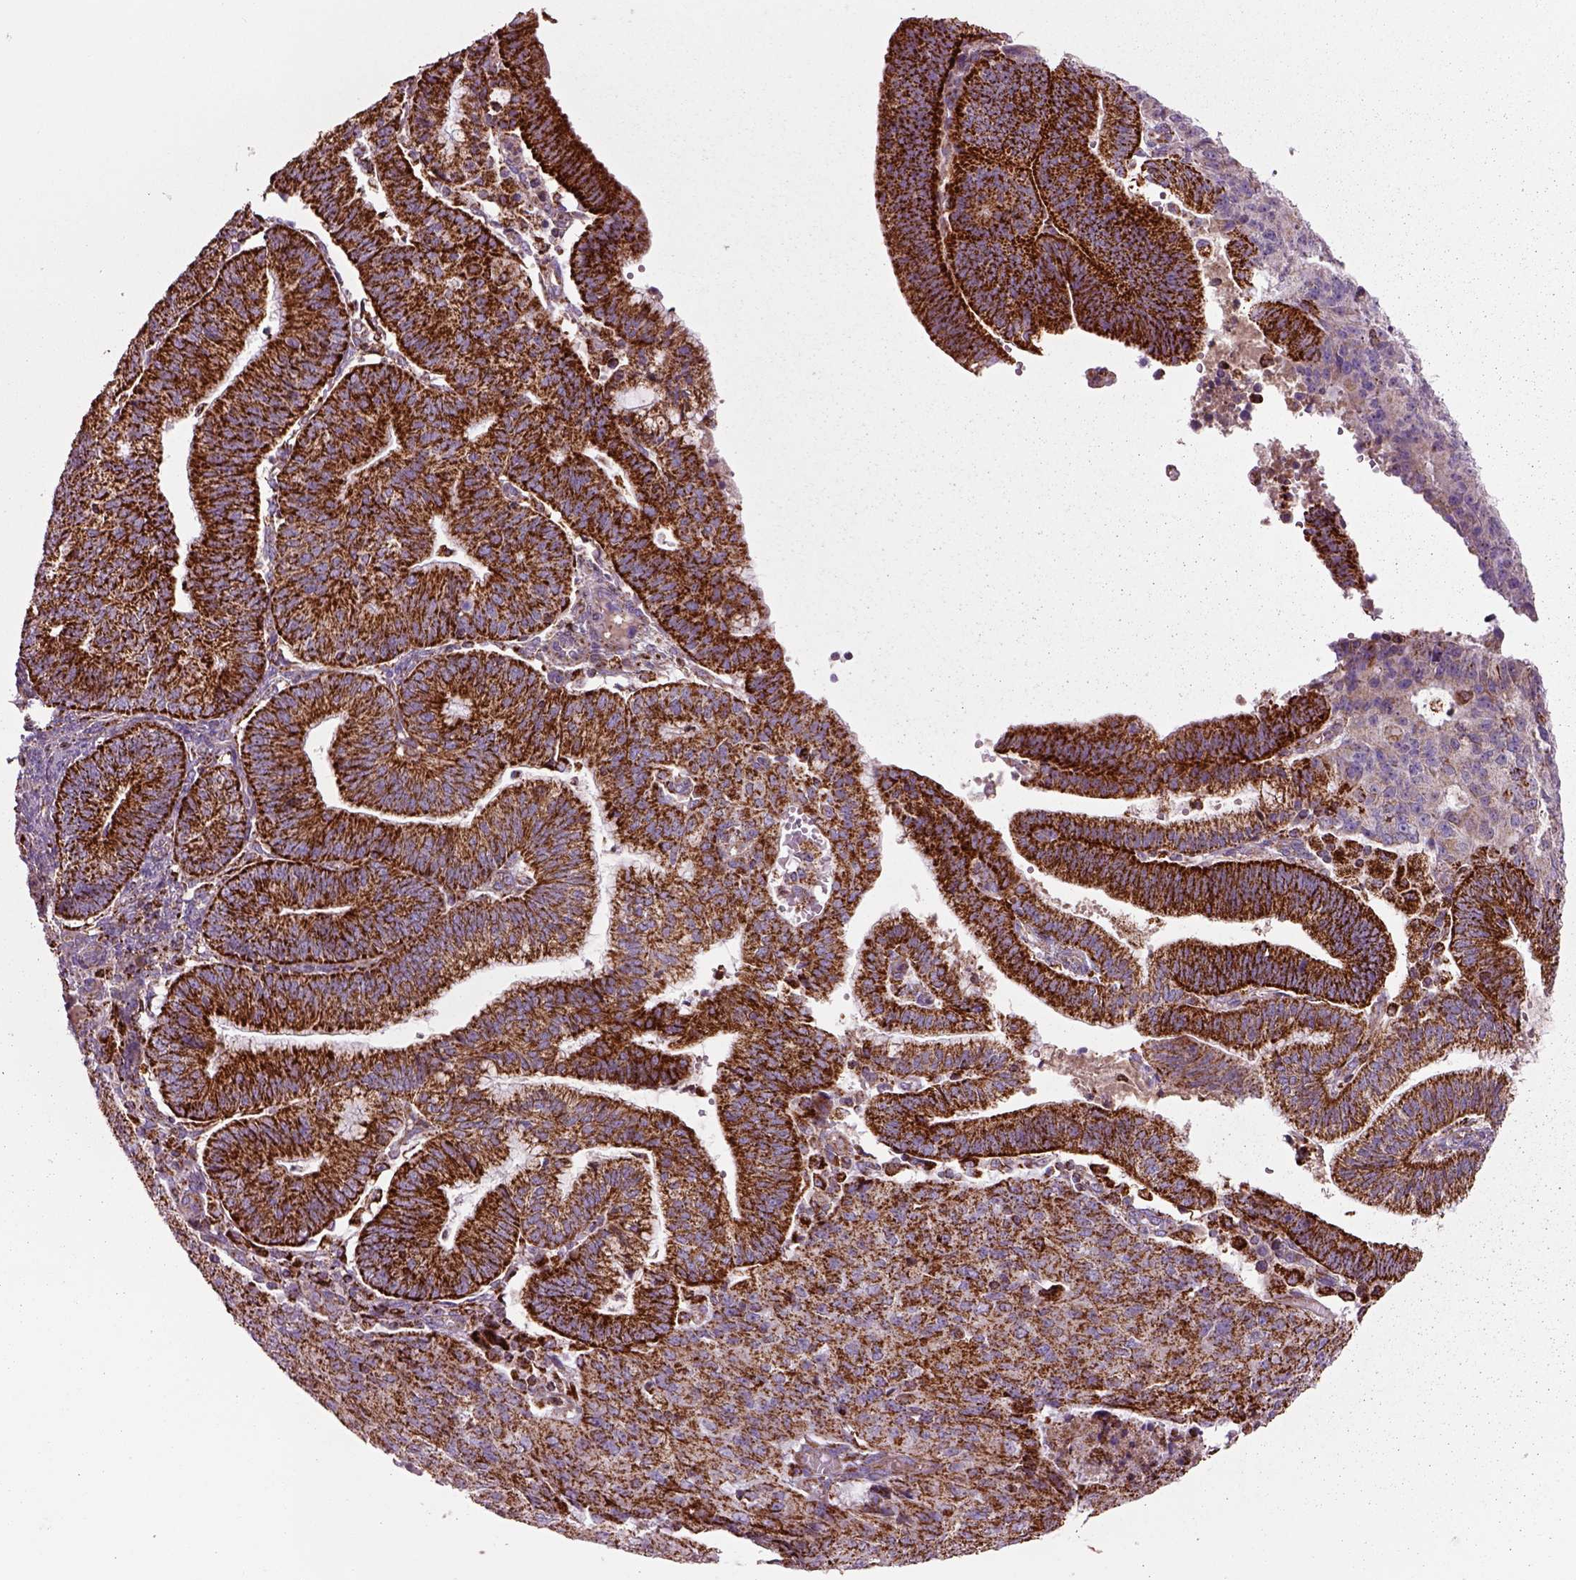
{"staining": {"intensity": "strong", "quantity": ">75%", "location": "cytoplasmic/membranous"}, "tissue": "endometrial cancer", "cell_type": "Tumor cells", "image_type": "cancer", "snomed": [{"axis": "morphology", "description": "Adenocarcinoma, NOS"}, {"axis": "topography", "description": "Endometrium"}], "caption": "A brown stain shows strong cytoplasmic/membranous expression of a protein in adenocarcinoma (endometrial) tumor cells. (DAB = brown stain, brightfield microscopy at high magnification).", "gene": "SLC25A24", "patient": {"sex": "female", "age": 82}}